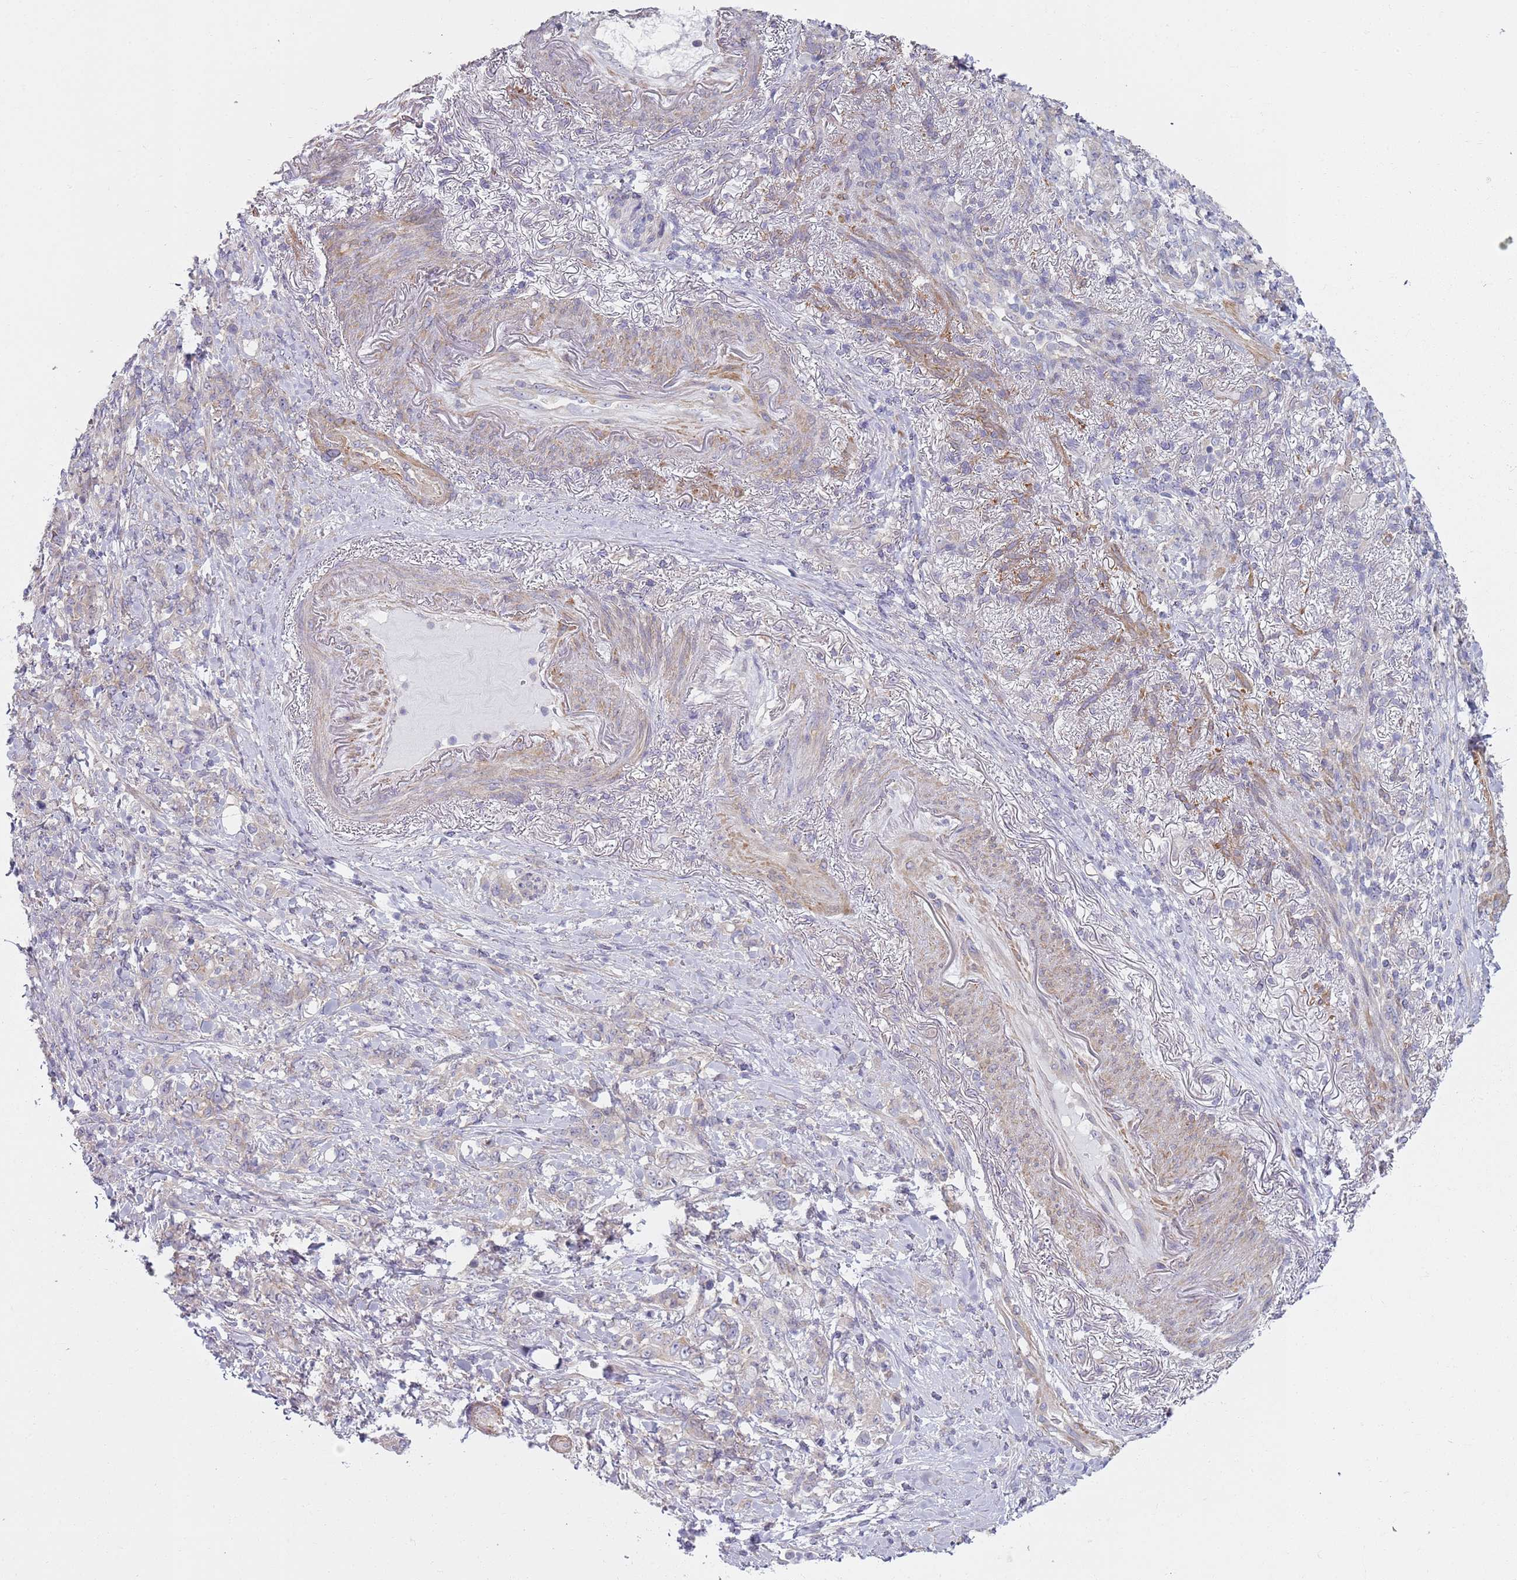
{"staining": {"intensity": "negative", "quantity": "none", "location": "none"}, "tissue": "stomach cancer", "cell_type": "Tumor cells", "image_type": "cancer", "snomed": [{"axis": "morphology", "description": "Normal tissue, NOS"}, {"axis": "morphology", "description": "Adenocarcinoma, NOS"}, {"axis": "topography", "description": "Stomach"}], "caption": "Image shows no protein positivity in tumor cells of stomach cancer (adenocarcinoma) tissue.", "gene": "SLC26A6", "patient": {"sex": "female", "age": 79}}